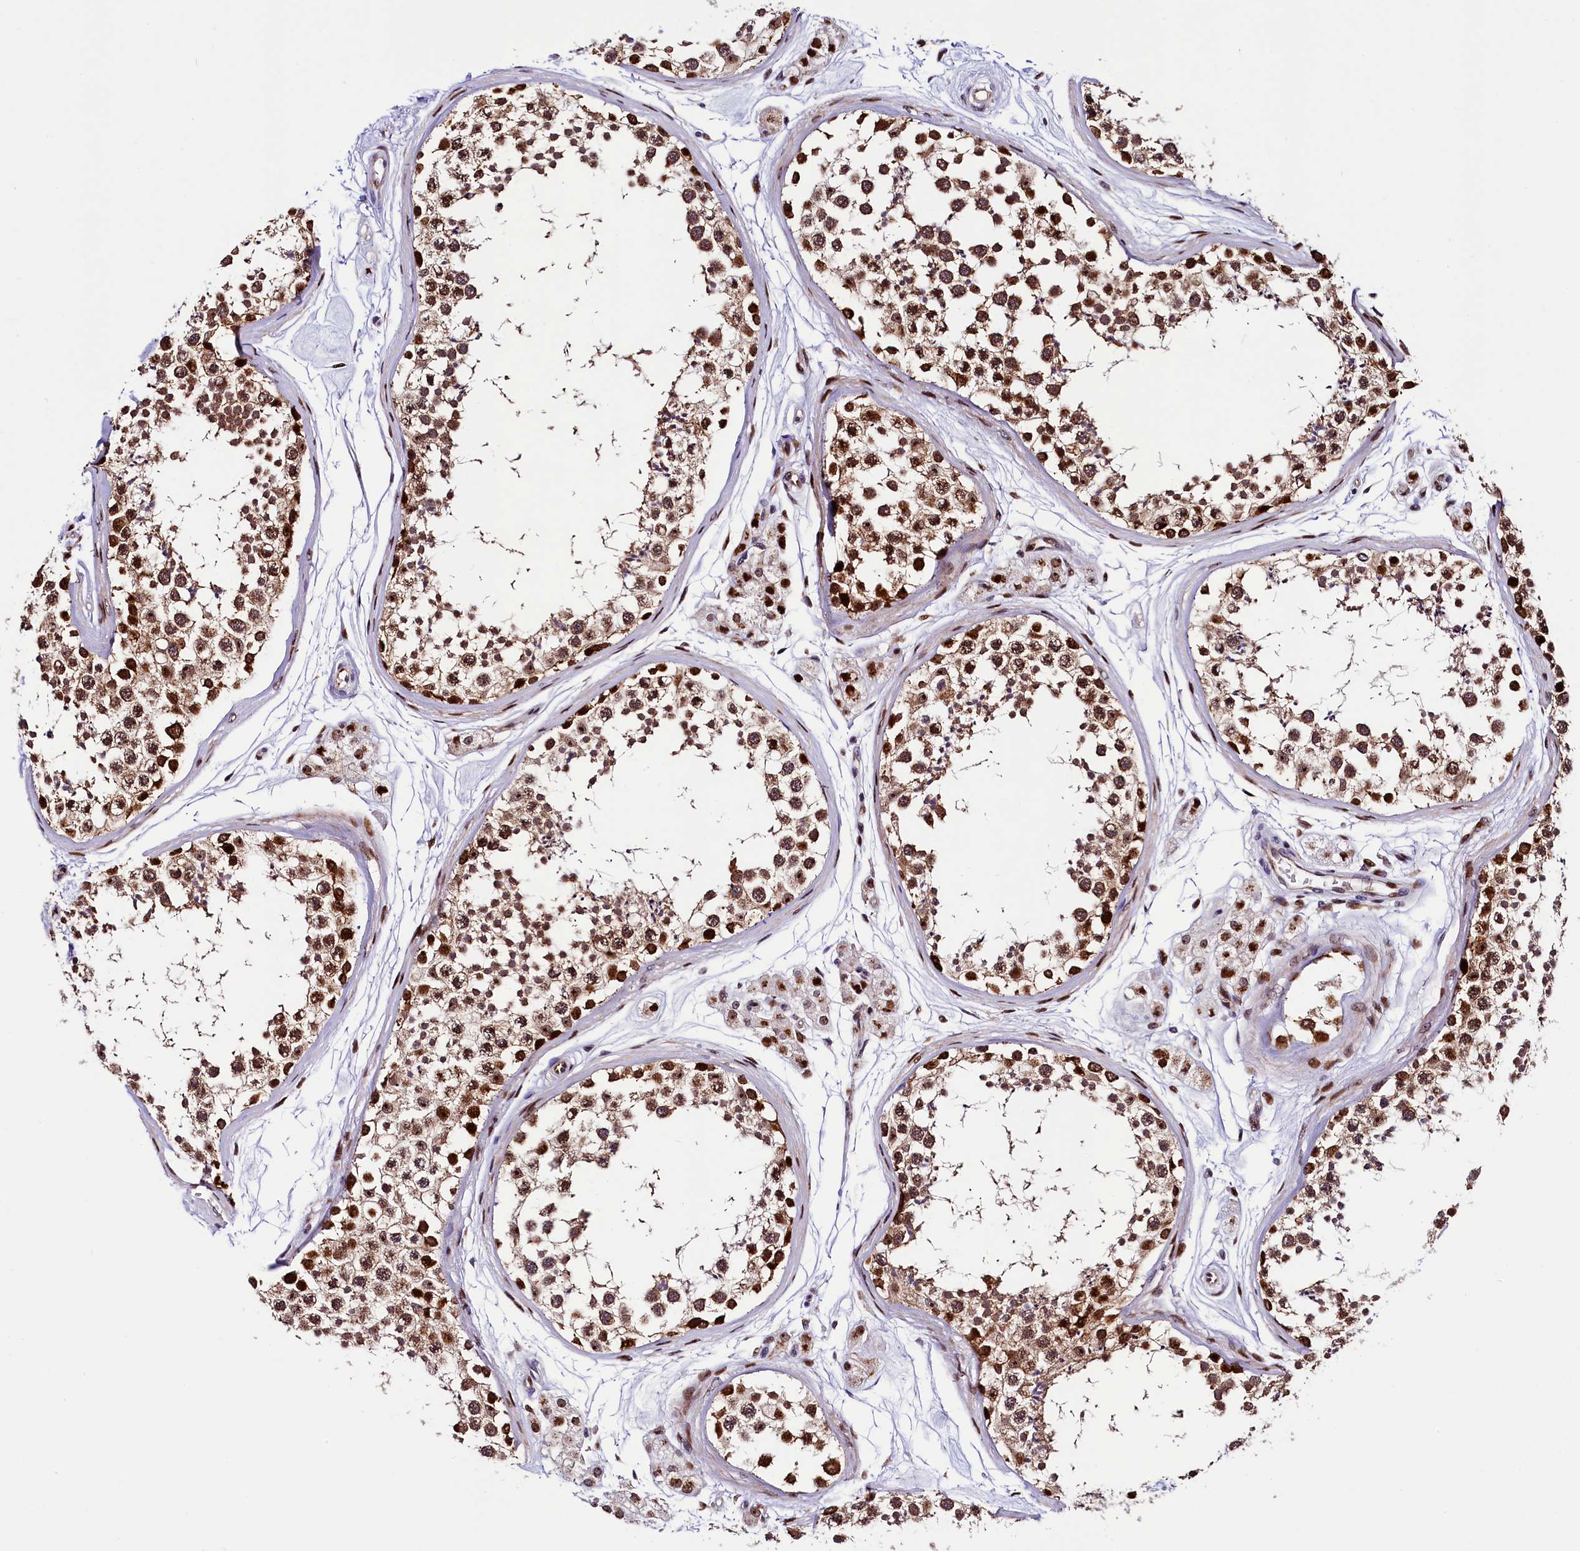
{"staining": {"intensity": "strong", "quantity": ">75%", "location": "cytoplasmic/membranous,nuclear"}, "tissue": "testis", "cell_type": "Cells in seminiferous ducts", "image_type": "normal", "snomed": [{"axis": "morphology", "description": "Normal tissue, NOS"}, {"axis": "topography", "description": "Testis"}], "caption": "Testis stained with DAB (3,3'-diaminobenzidine) IHC shows high levels of strong cytoplasmic/membranous,nuclear positivity in approximately >75% of cells in seminiferous ducts. (Stains: DAB in brown, nuclei in blue, Microscopy: brightfield microscopy at high magnification).", "gene": "TRMT112", "patient": {"sex": "male", "age": 56}}